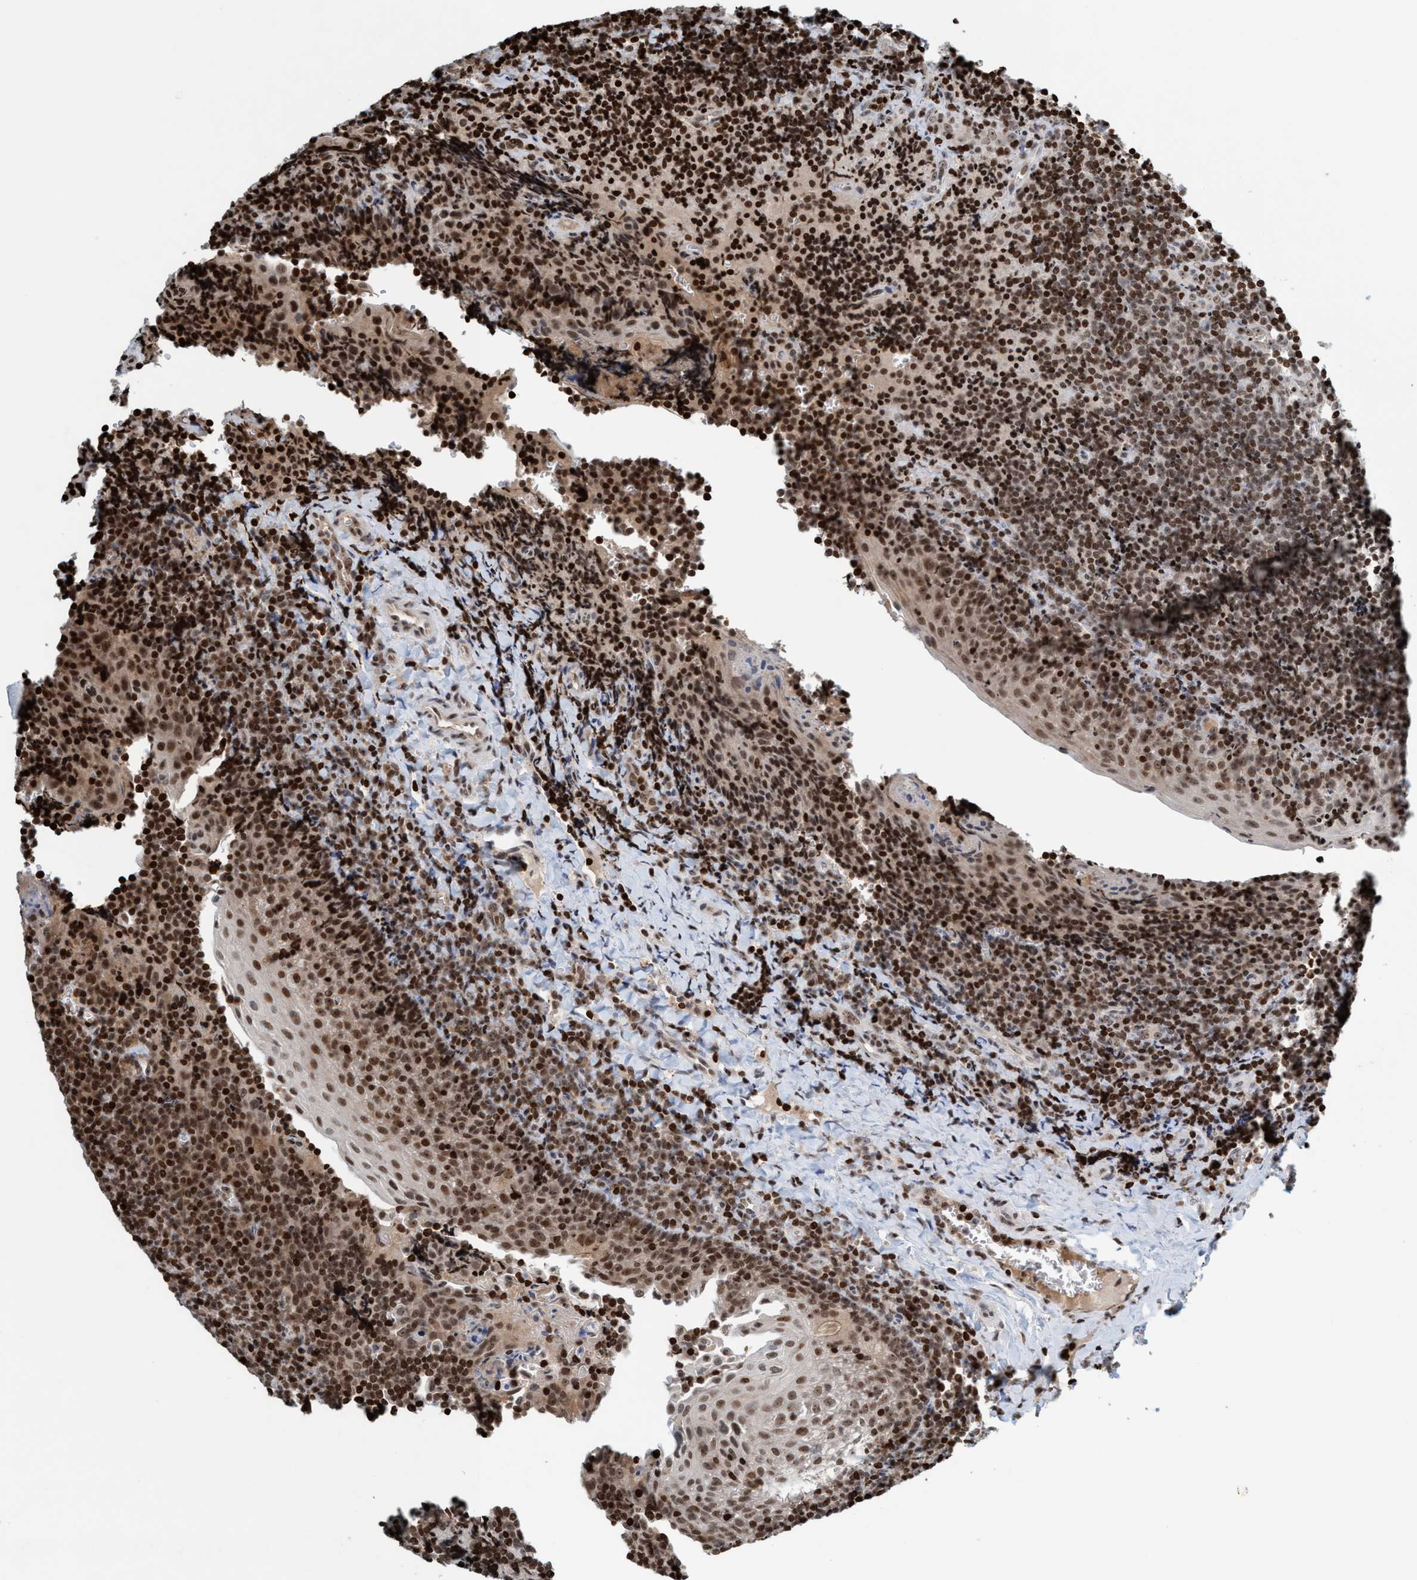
{"staining": {"intensity": "strong", "quantity": ">75%", "location": "nuclear"}, "tissue": "tonsil", "cell_type": "Germinal center cells", "image_type": "normal", "snomed": [{"axis": "morphology", "description": "Normal tissue, NOS"}, {"axis": "morphology", "description": "Inflammation, NOS"}, {"axis": "topography", "description": "Tonsil"}], "caption": "Tonsil stained for a protein exhibits strong nuclear positivity in germinal center cells. The protein of interest is shown in brown color, while the nuclei are stained blue.", "gene": "SMCR8", "patient": {"sex": "female", "age": 31}}